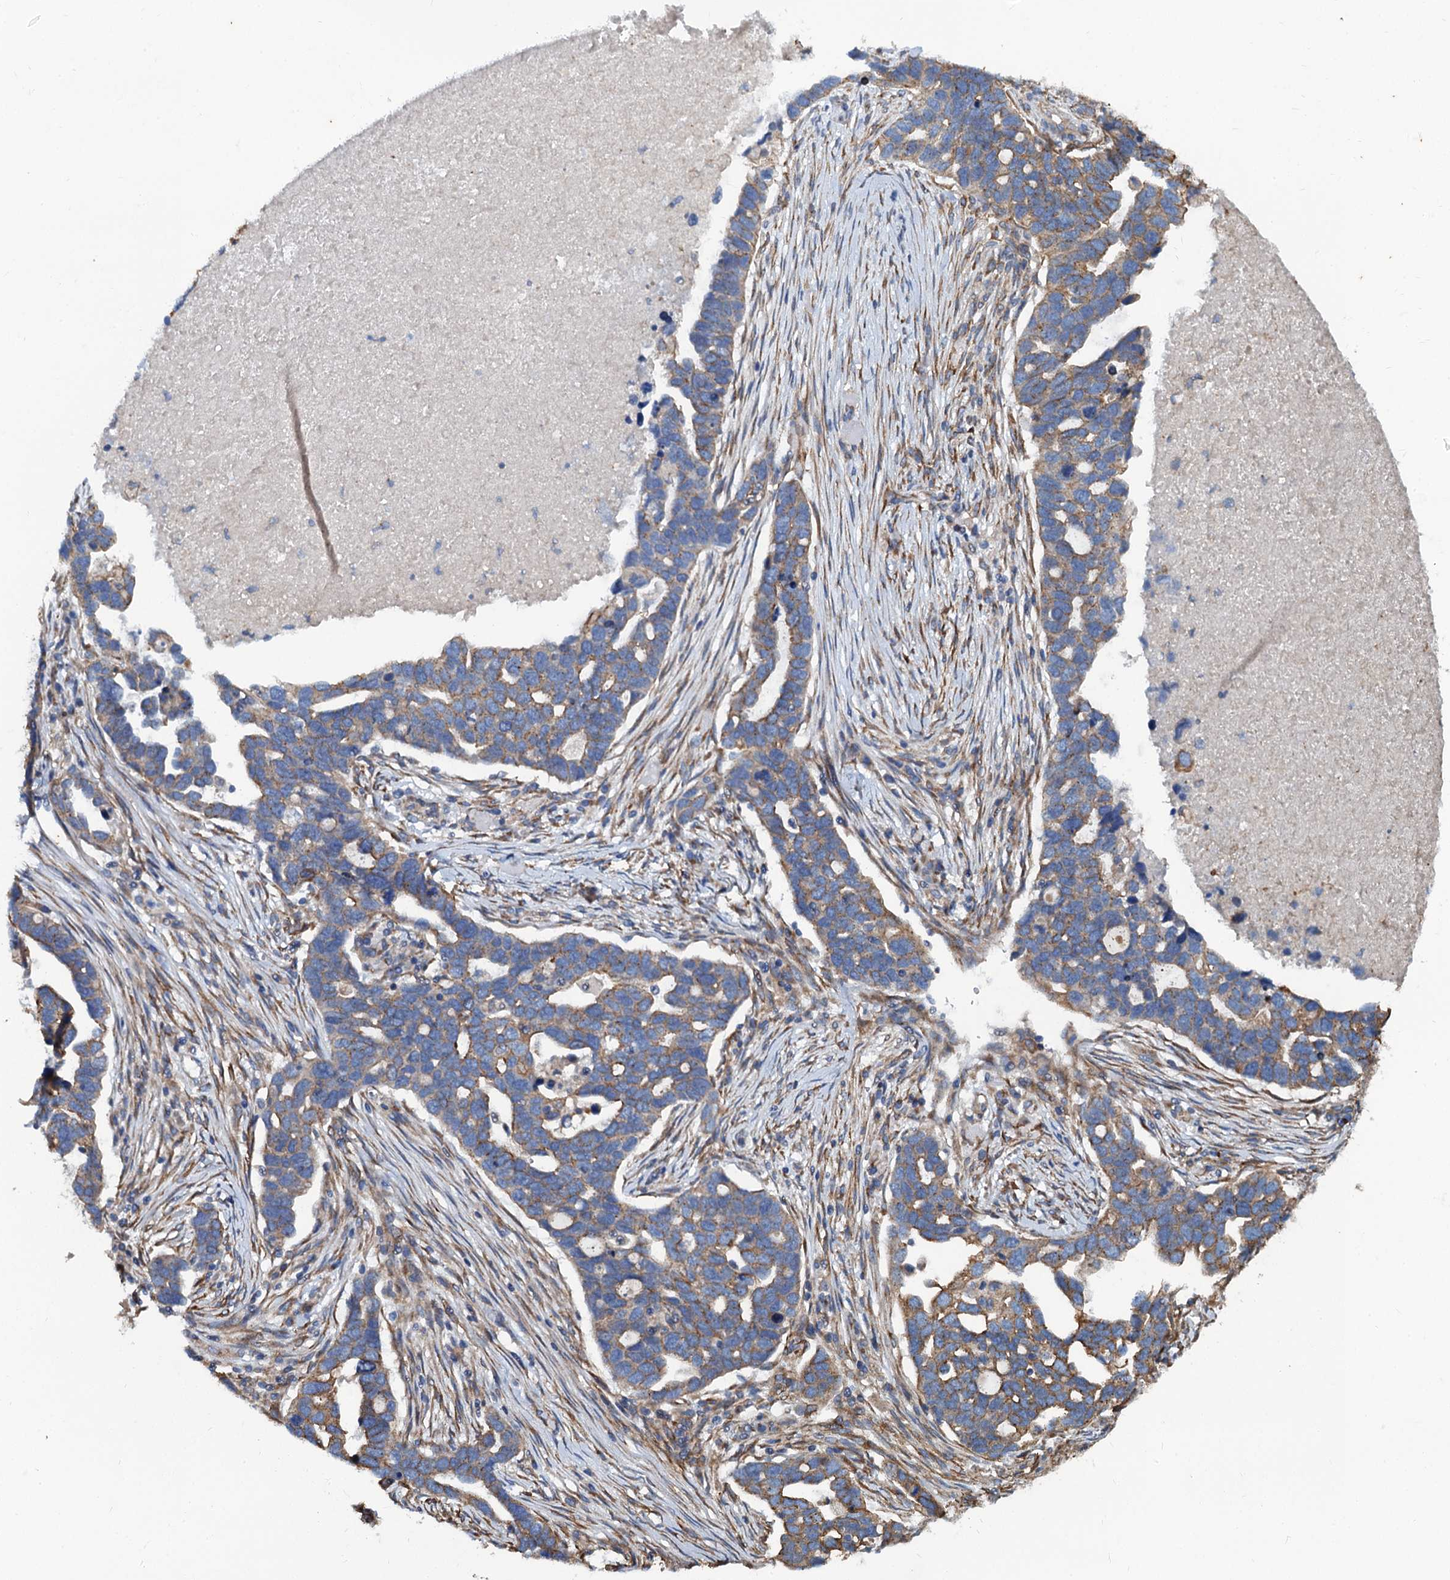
{"staining": {"intensity": "moderate", "quantity": ">75%", "location": "cytoplasmic/membranous"}, "tissue": "ovarian cancer", "cell_type": "Tumor cells", "image_type": "cancer", "snomed": [{"axis": "morphology", "description": "Cystadenocarcinoma, serous, NOS"}, {"axis": "topography", "description": "Ovary"}], "caption": "Protein positivity by immunohistochemistry reveals moderate cytoplasmic/membranous expression in about >75% of tumor cells in ovarian serous cystadenocarcinoma.", "gene": "NGRN", "patient": {"sex": "female", "age": 54}}